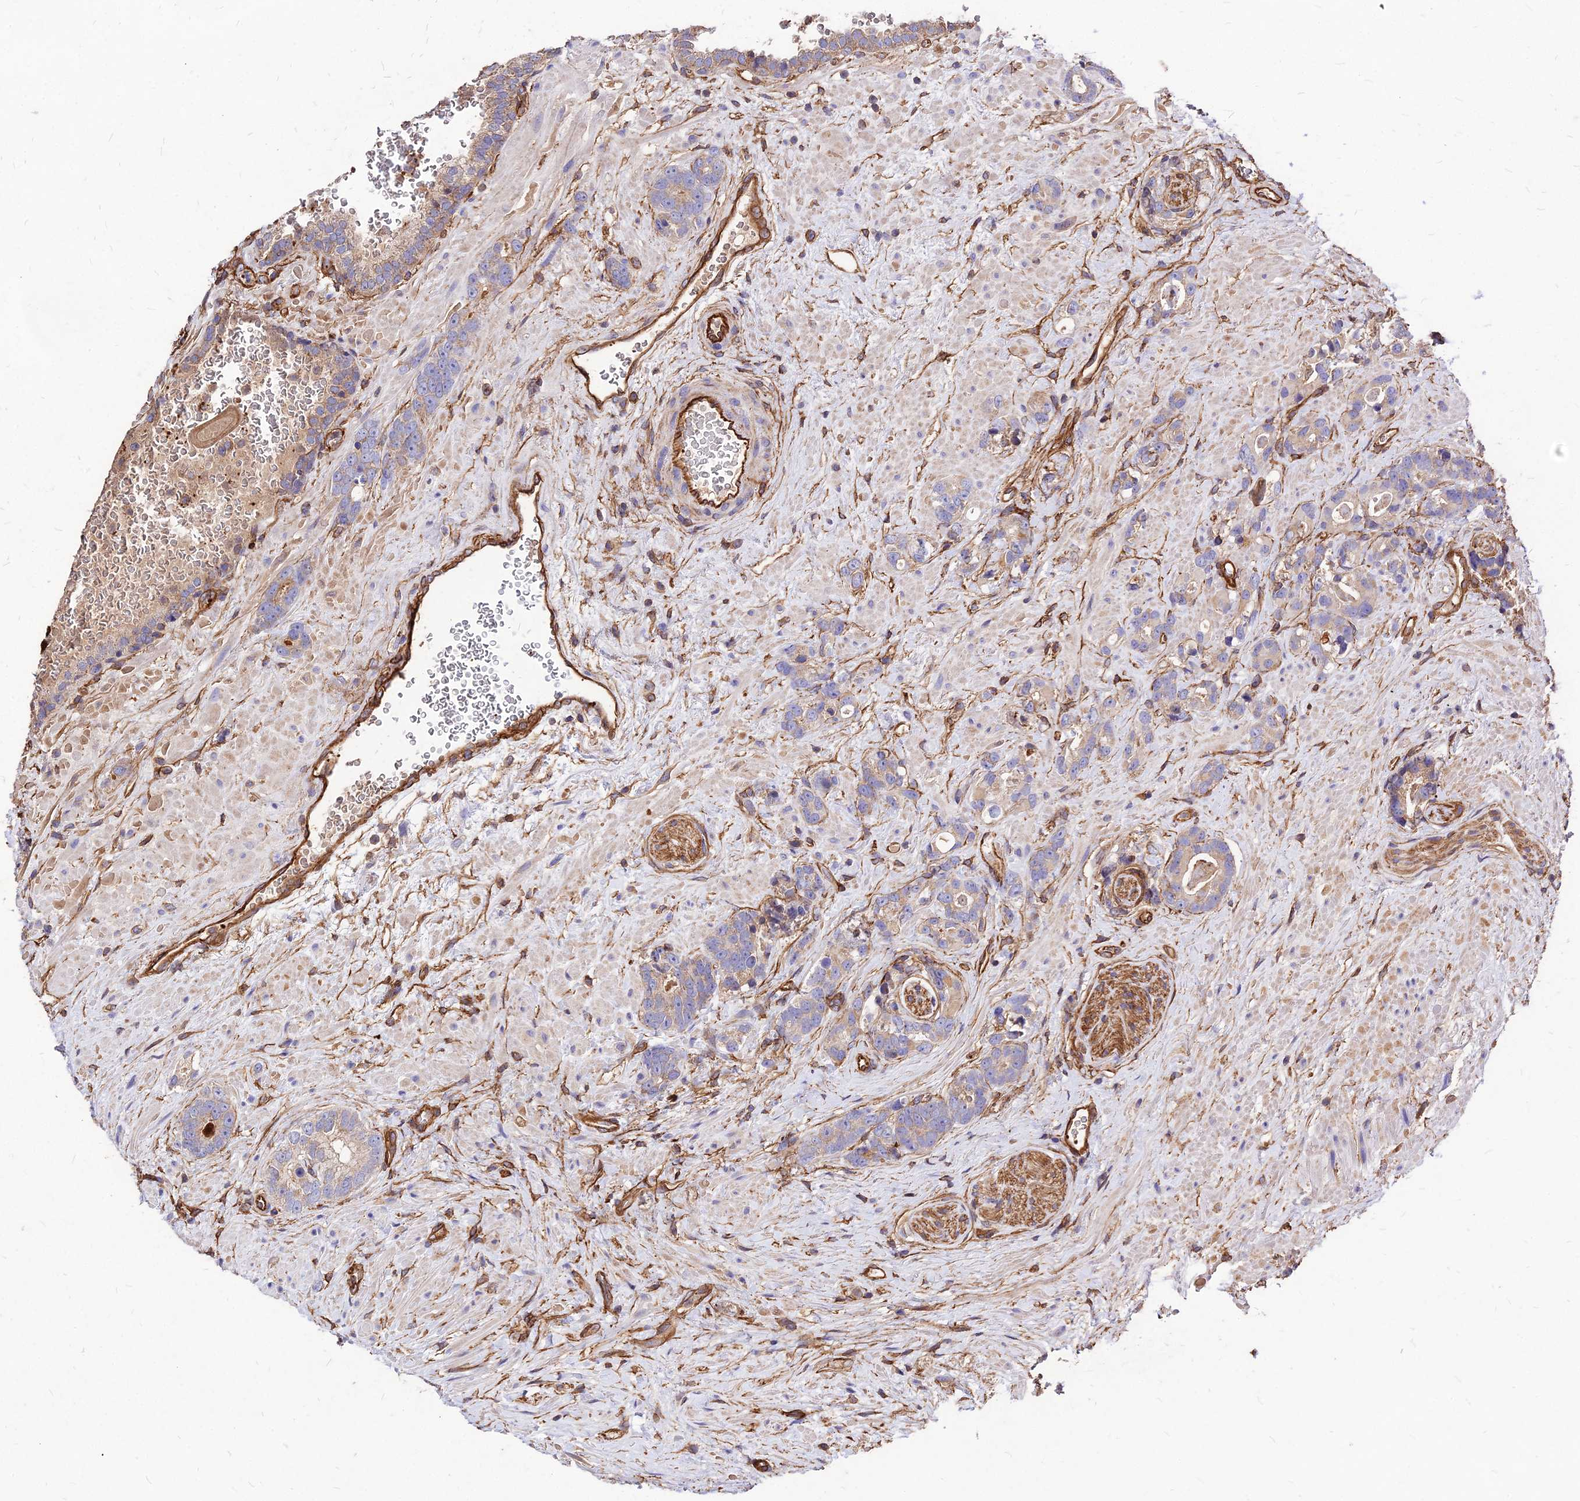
{"staining": {"intensity": "weak", "quantity": "<25%", "location": "cytoplasmic/membranous"}, "tissue": "prostate cancer", "cell_type": "Tumor cells", "image_type": "cancer", "snomed": [{"axis": "morphology", "description": "Adenocarcinoma, High grade"}, {"axis": "topography", "description": "Prostate"}], "caption": "Immunohistochemical staining of adenocarcinoma (high-grade) (prostate) exhibits no significant staining in tumor cells.", "gene": "EFCC1", "patient": {"sex": "male", "age": 74}}